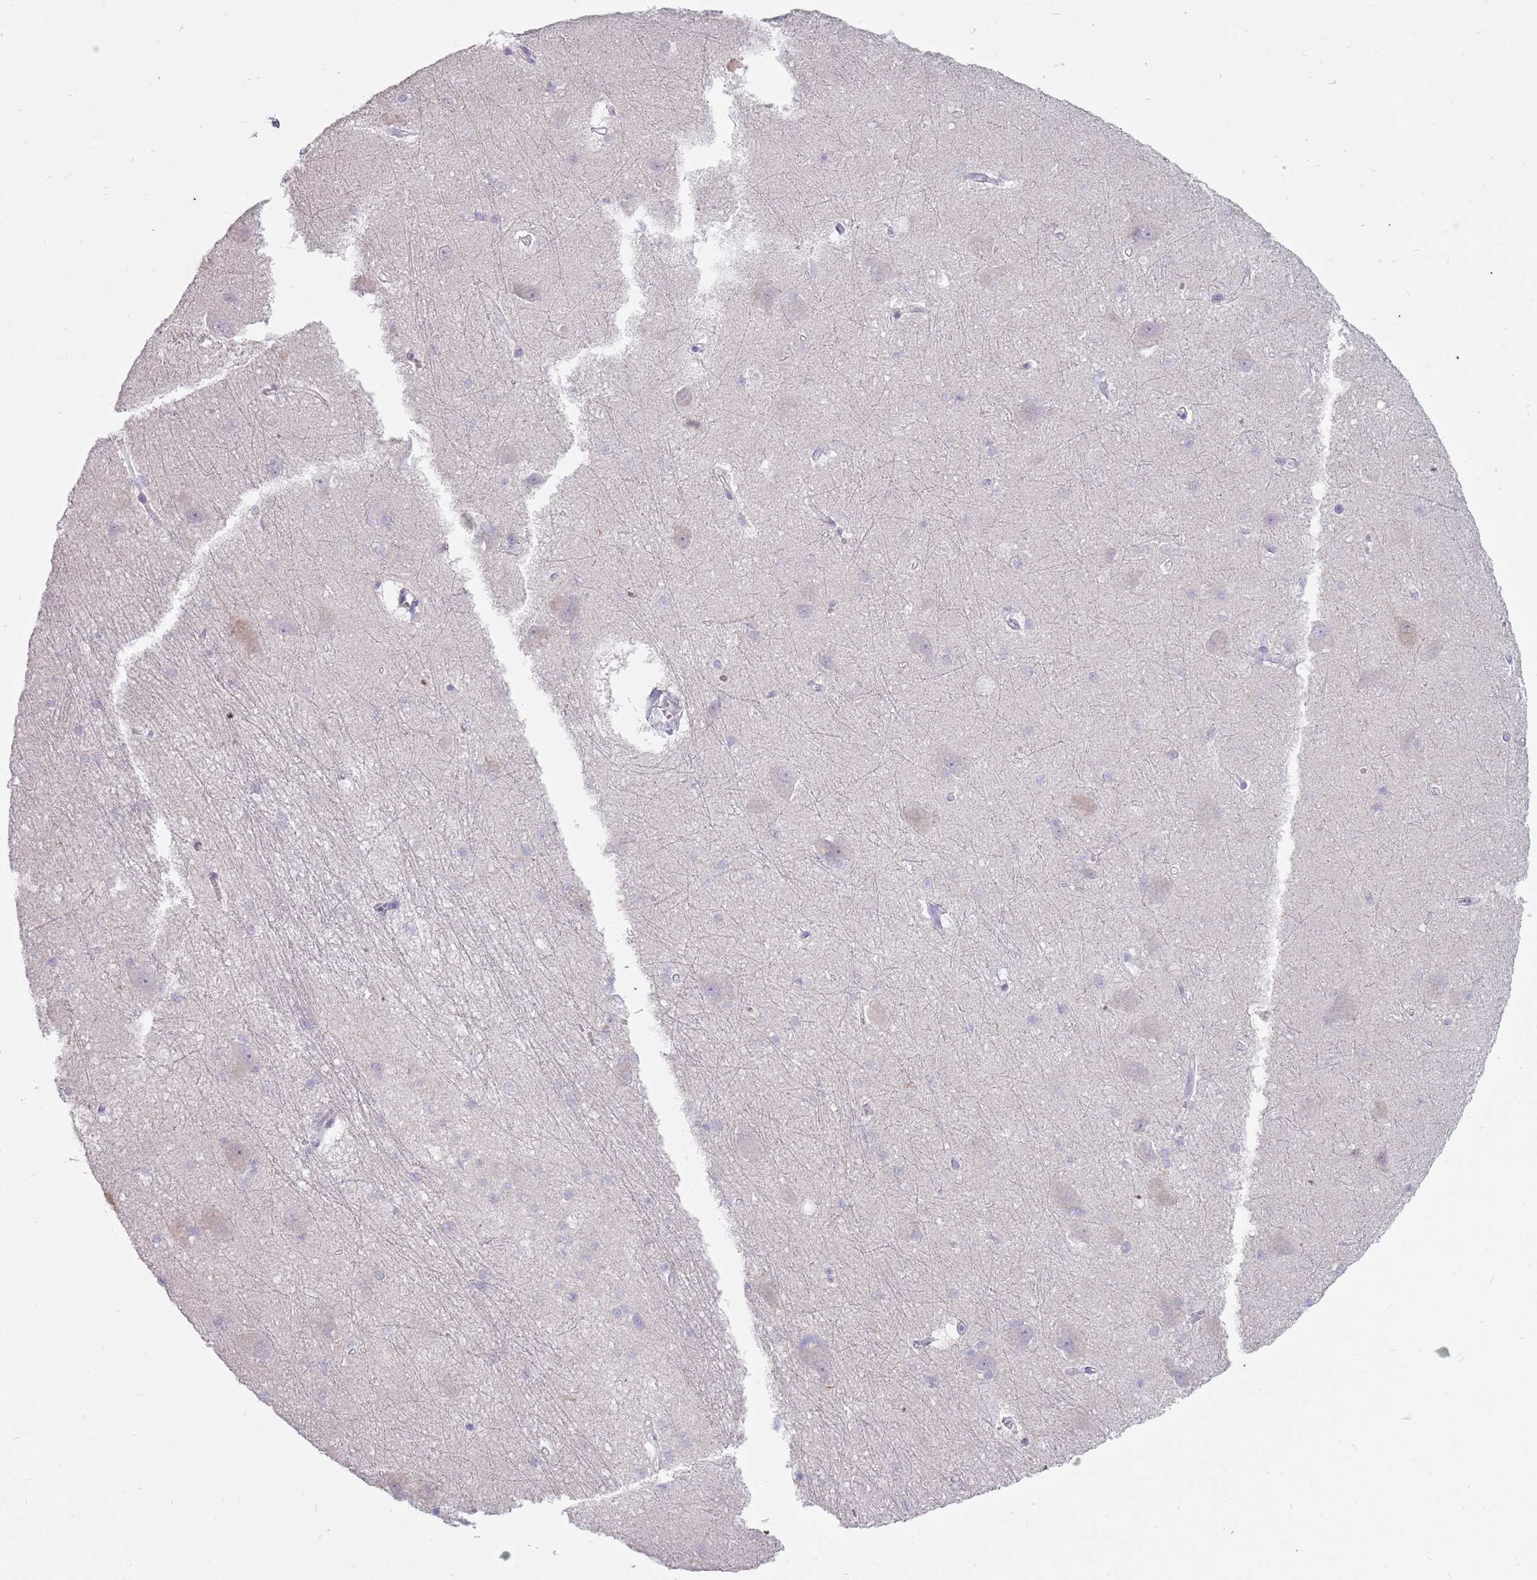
{"staining": {"intensity": "negative", "quantity": "none", "location": "none"}, "tissue": "caudate", "cell_type": "Glial cells", "image_type": "normal", "snomed": [{"axis": "morphology", "description": "Normal tissue, NOS"}, {"axis": "topography", "description": "Lateral ventricle wall"}], "caption": "The immunohistochemistry (IHC) micrograph has no significant staining in glial cells of caudate.", "gene": "DXO", "patient": {"sex": "male", "age": 37}}